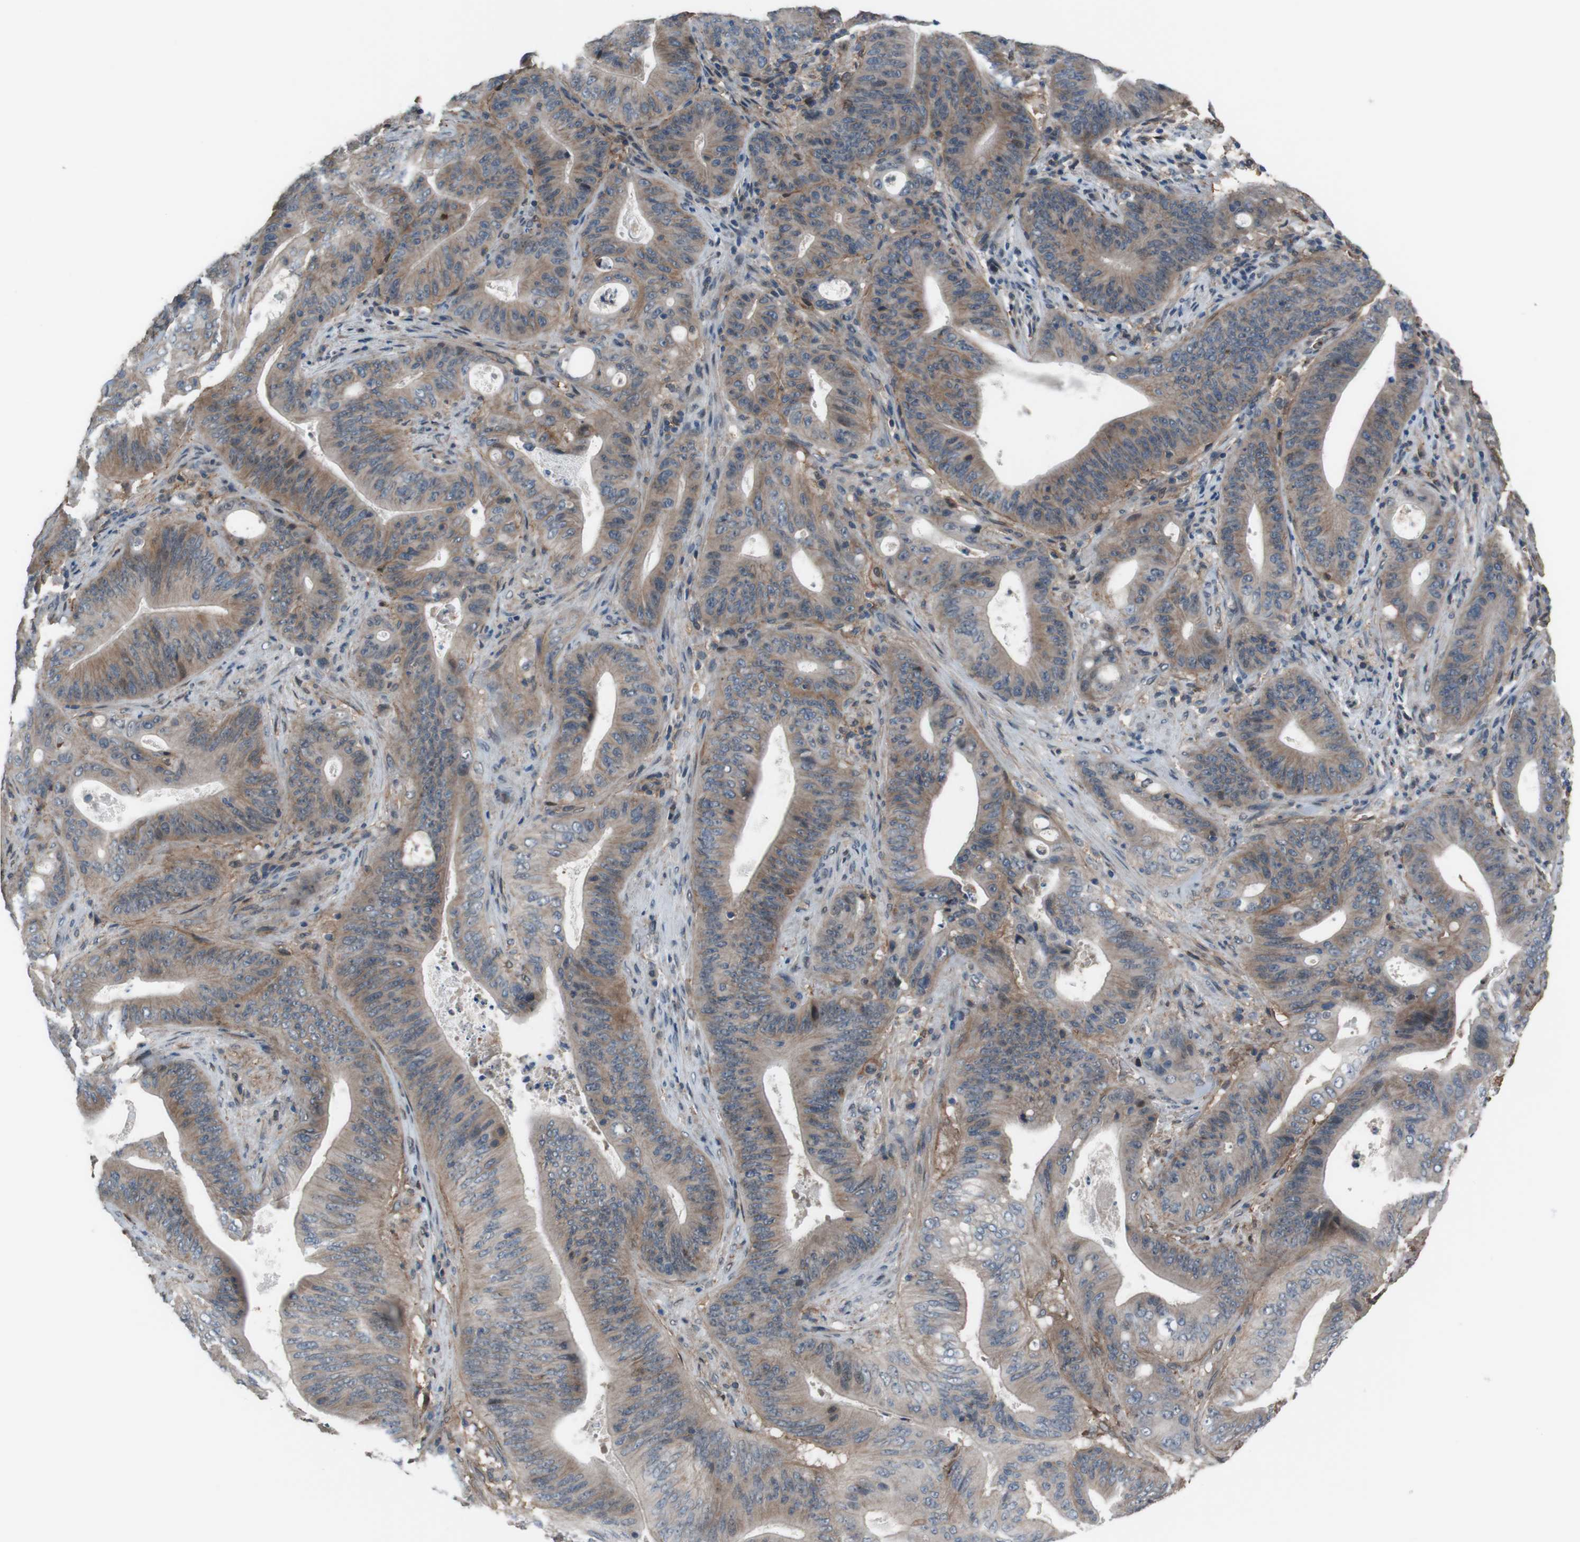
{"staining": {"intensity": "moderate", "quantity": "25%-75%", "location": "cytoplasmic/membranous"}, "tissue": "pancreatic cancer", "cell_type": "Tumor cells", "image_type": "cancer", "snomed": [{"axis": "morphology", "description": "Normal tissue, NOS"}, {"axis": "topography", "description": "Lymph node"}], "caption": "A brown stain labels moderate cytoplasmic/membranous expression of a protein in pancreatic cancer tumor cells.", "gene": "ATP2B1", "patient": {"sex": "male", "age": 62}}